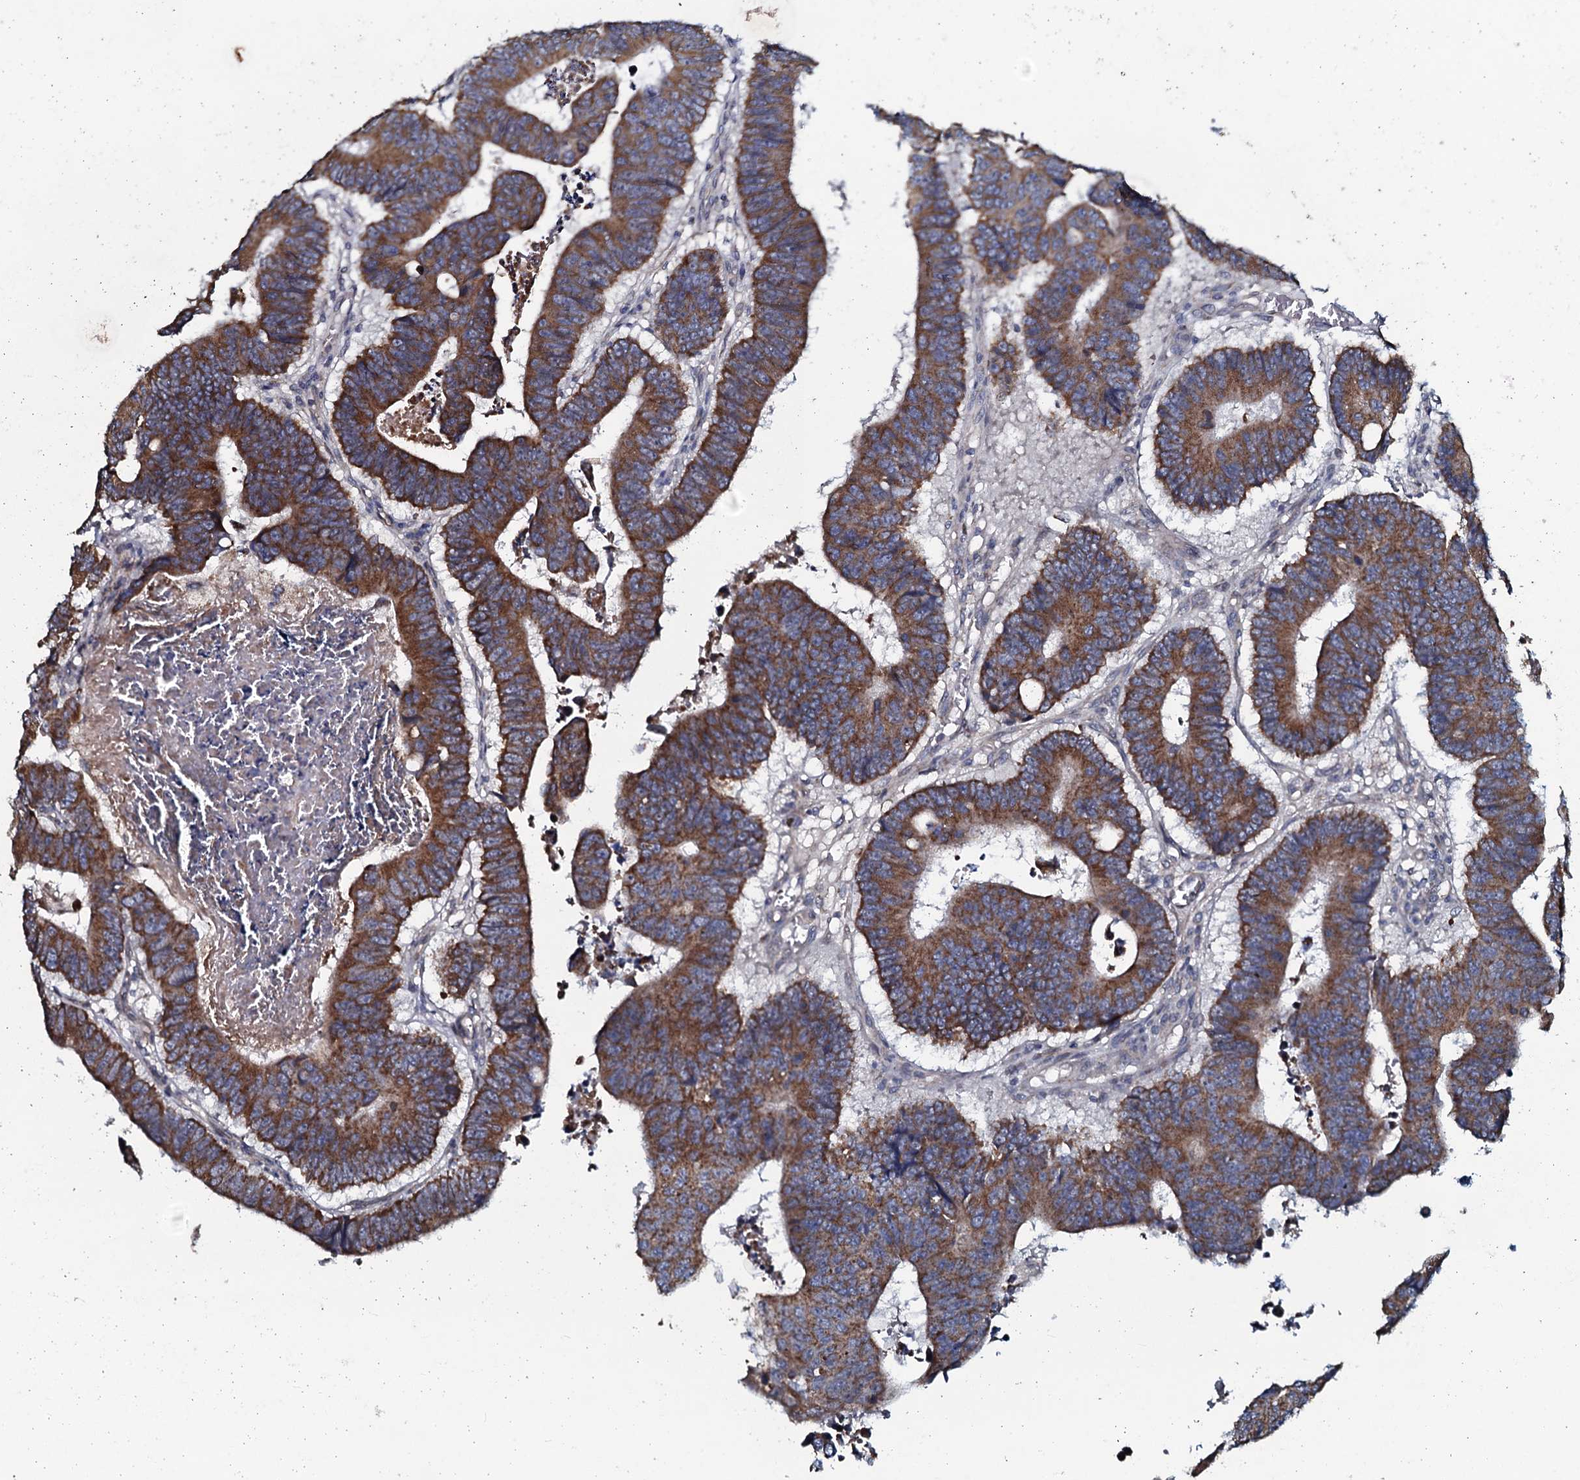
{"staining": {"intensity": "moderate", "quantity": ">75%", "location": "cytoplasmic/membranous"}, "tissue": "colorectal cancer", "cell_type": "Tumor cells", "image_type": "cancer", "snomed": [{"axis": "morphology", "description": "Adenocarcinoma, NOS"}, {"axis": "topography", "description": "Rectum"}], "caption": "Colorectal cancer was stained to show a protein in brown. There is medium levels of moderate cytoplasmic/membranous positivity in about >75% of tumor cells.", "gene": "KCTD4", "patient": {"sex": "male", "age": 84}}